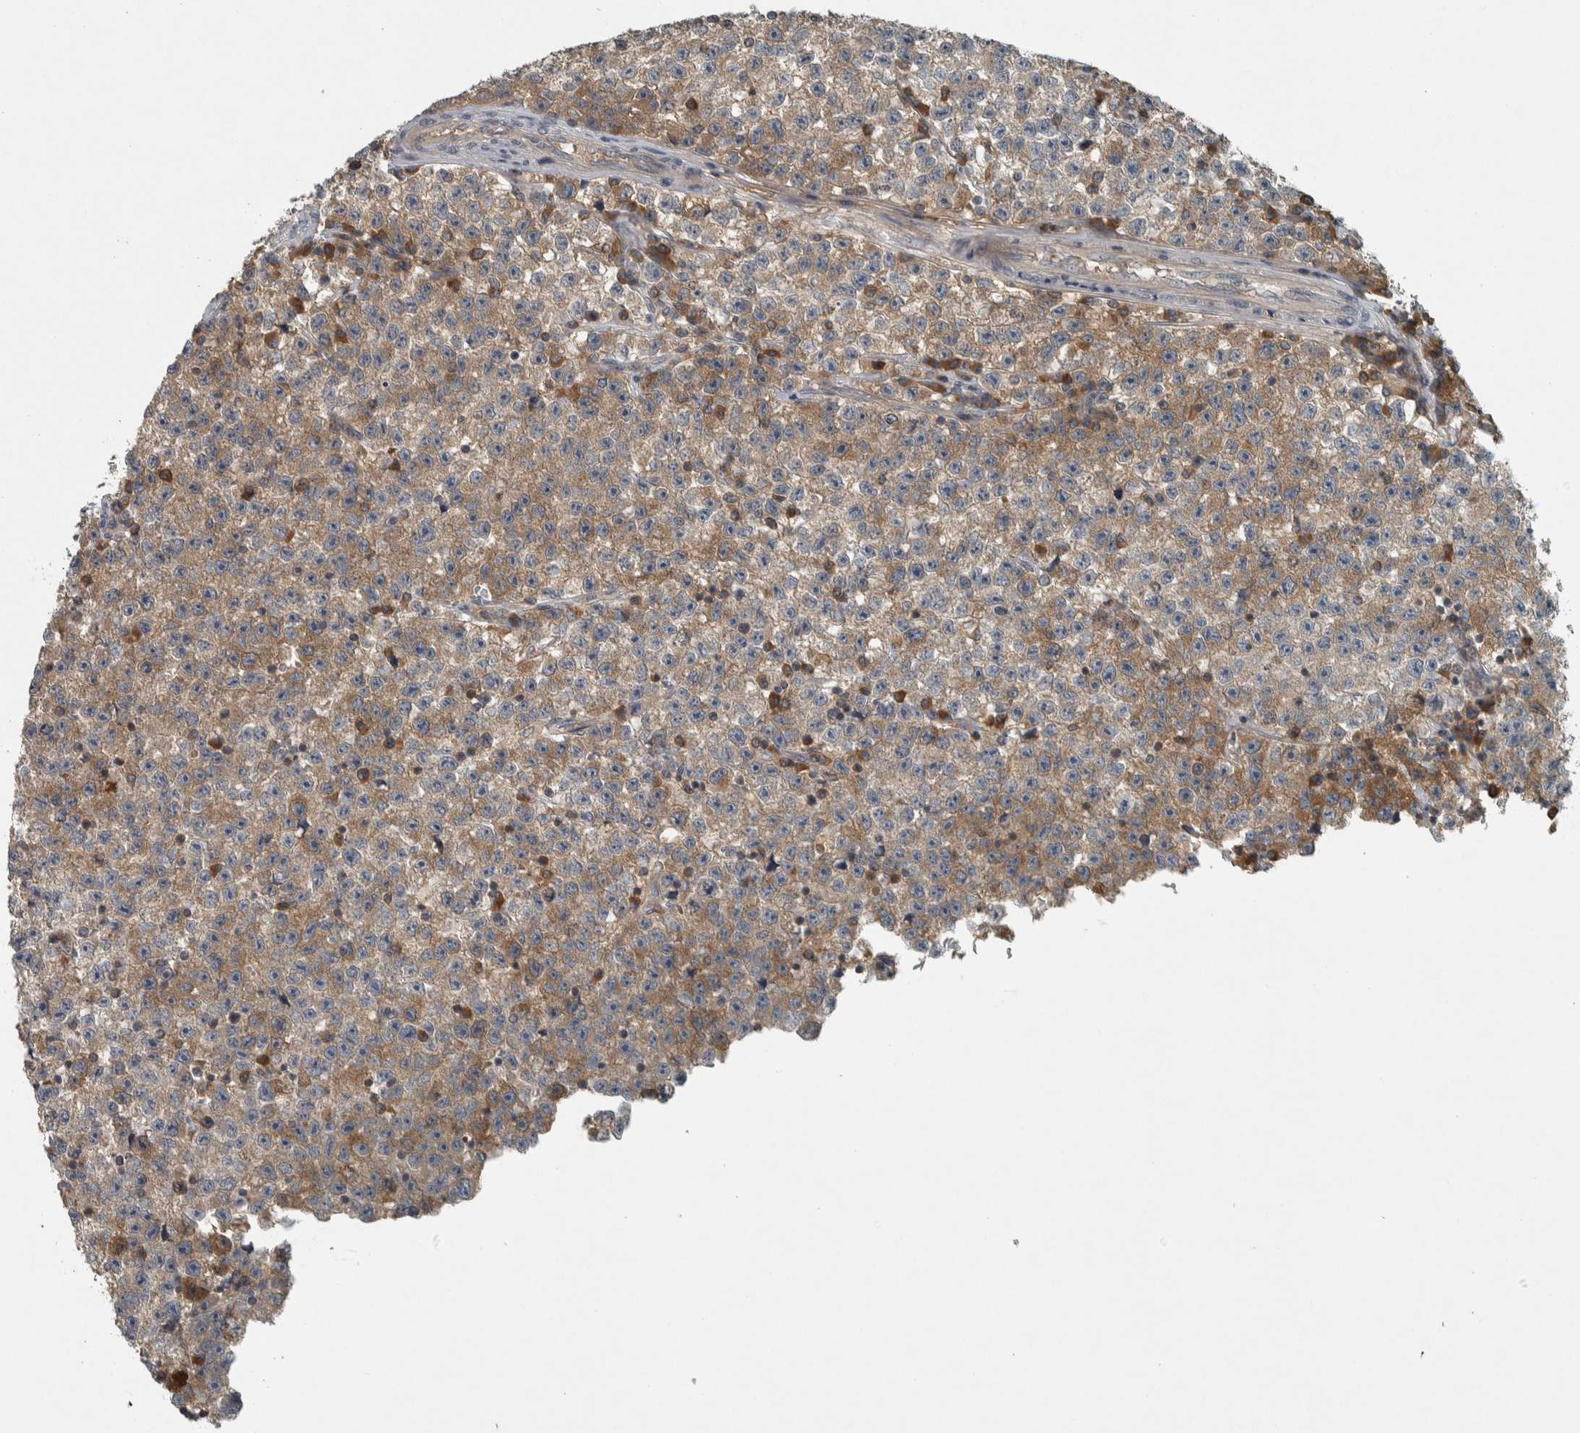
{"staining": {"intensity": "moderate", "quantity": ">75%", "location": "cytoplasmic/membranous"}, "tissue": "testis cancer", "cell_type": "Tumor cells", "image_type": "cancer", "snomed": [{"axis": "morphology", "description": "Seminoma, NOS"}, {"axis": "topography", "description": "Testis"}], "caption": "Tumor cells reveal medium levels of moderate cytoplasmic/membranous positivity in approximately >75% of cells in testis seminoma.", "gene": "CLCN2", "patient": {"sex": "male", "age": 22}}